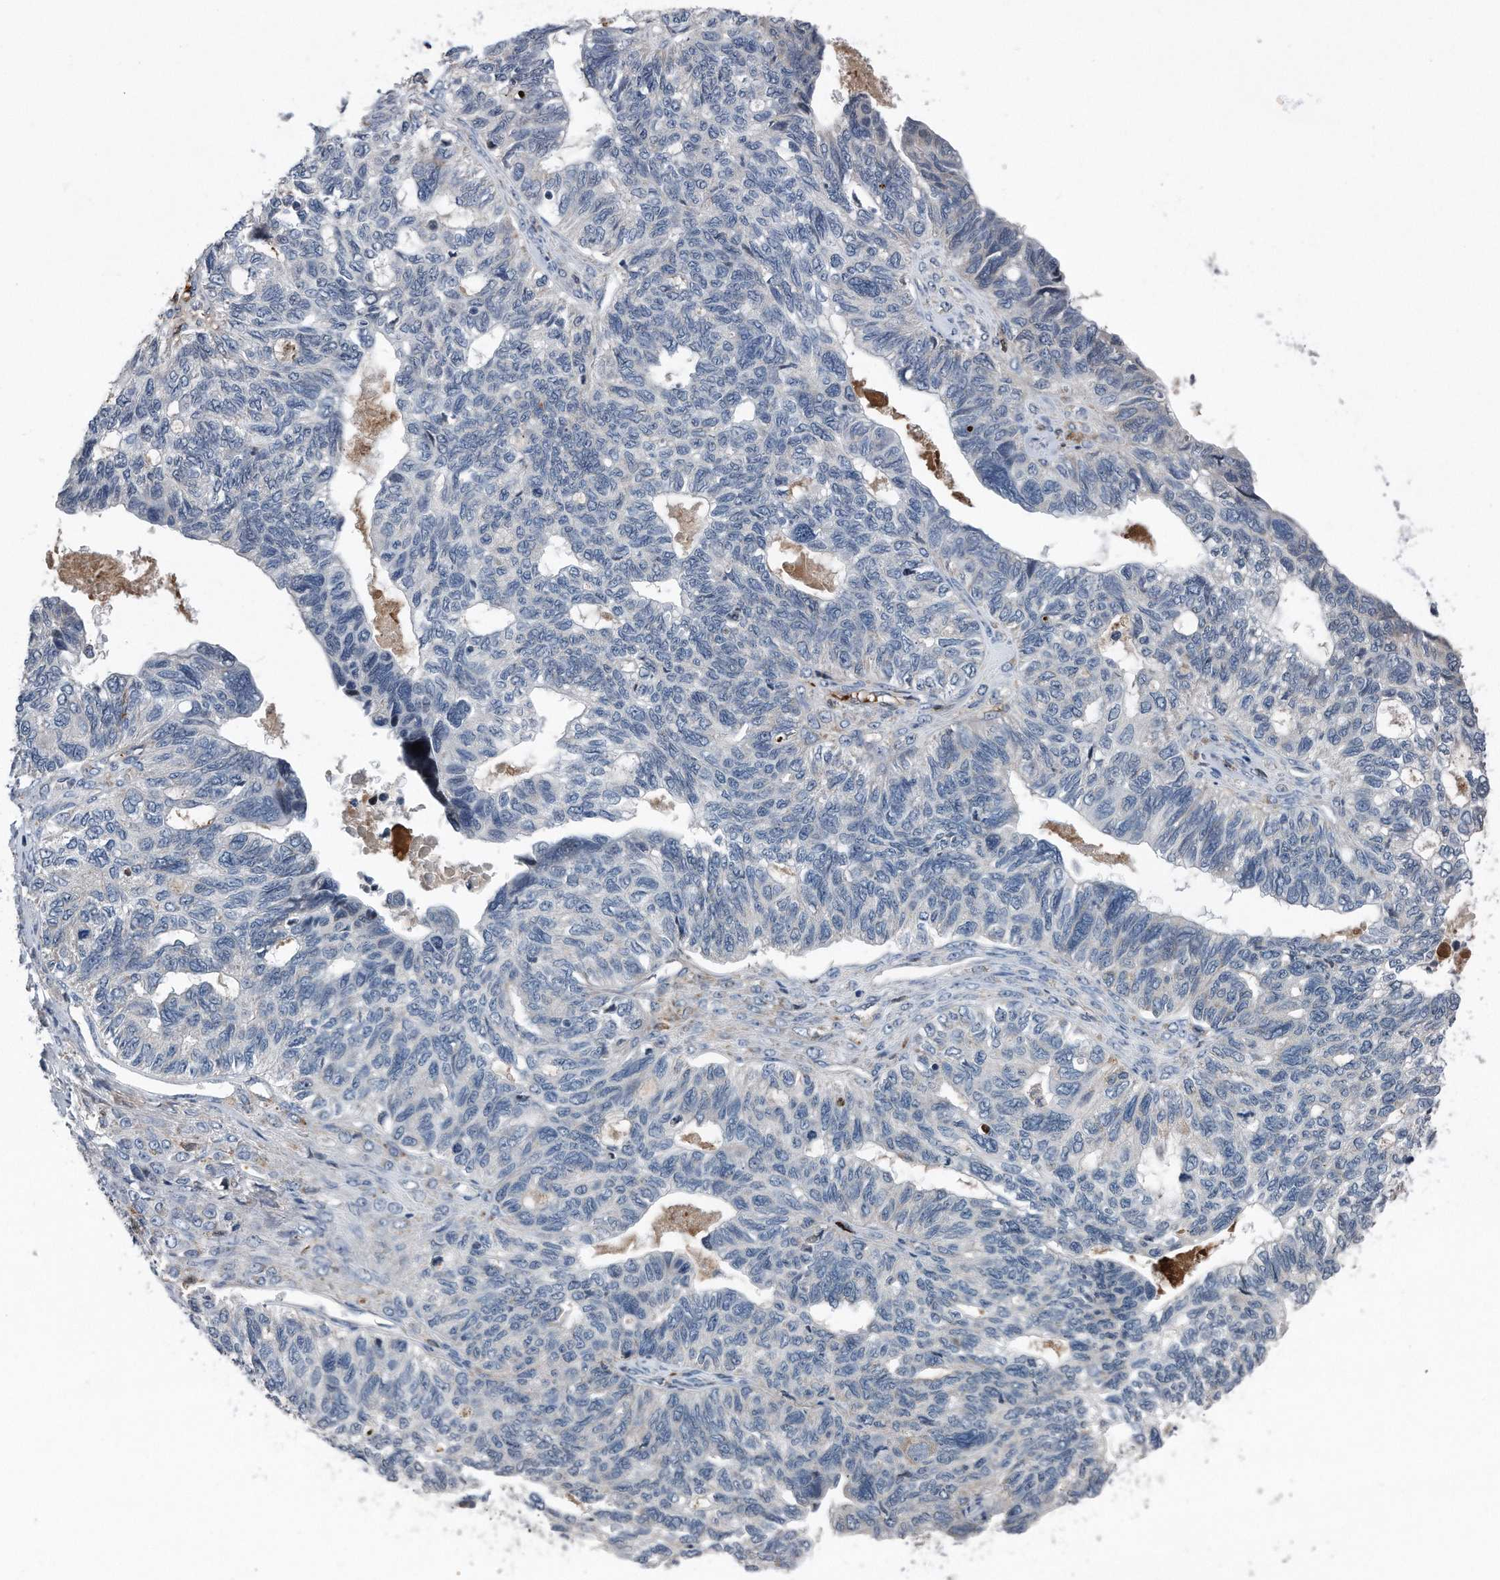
{"staining": {"intensity": "negative", "quantity": "none", "location": "none"}, "tissue": "ovarian cancer", "cell_type": "Tumor cells", "image_type": "cancer", "snomed": [{"axis": "morphology", "description": "Cystadenocarcinoma, serous, NOS"}, {"axis": "topography", "description": "Ovary"}], "caption": "Tumor cells show no significant expression in ovarian serous cystadenocarcinoma.", "gene": "DST", "patient": {"sex": "female", "age": 79}}